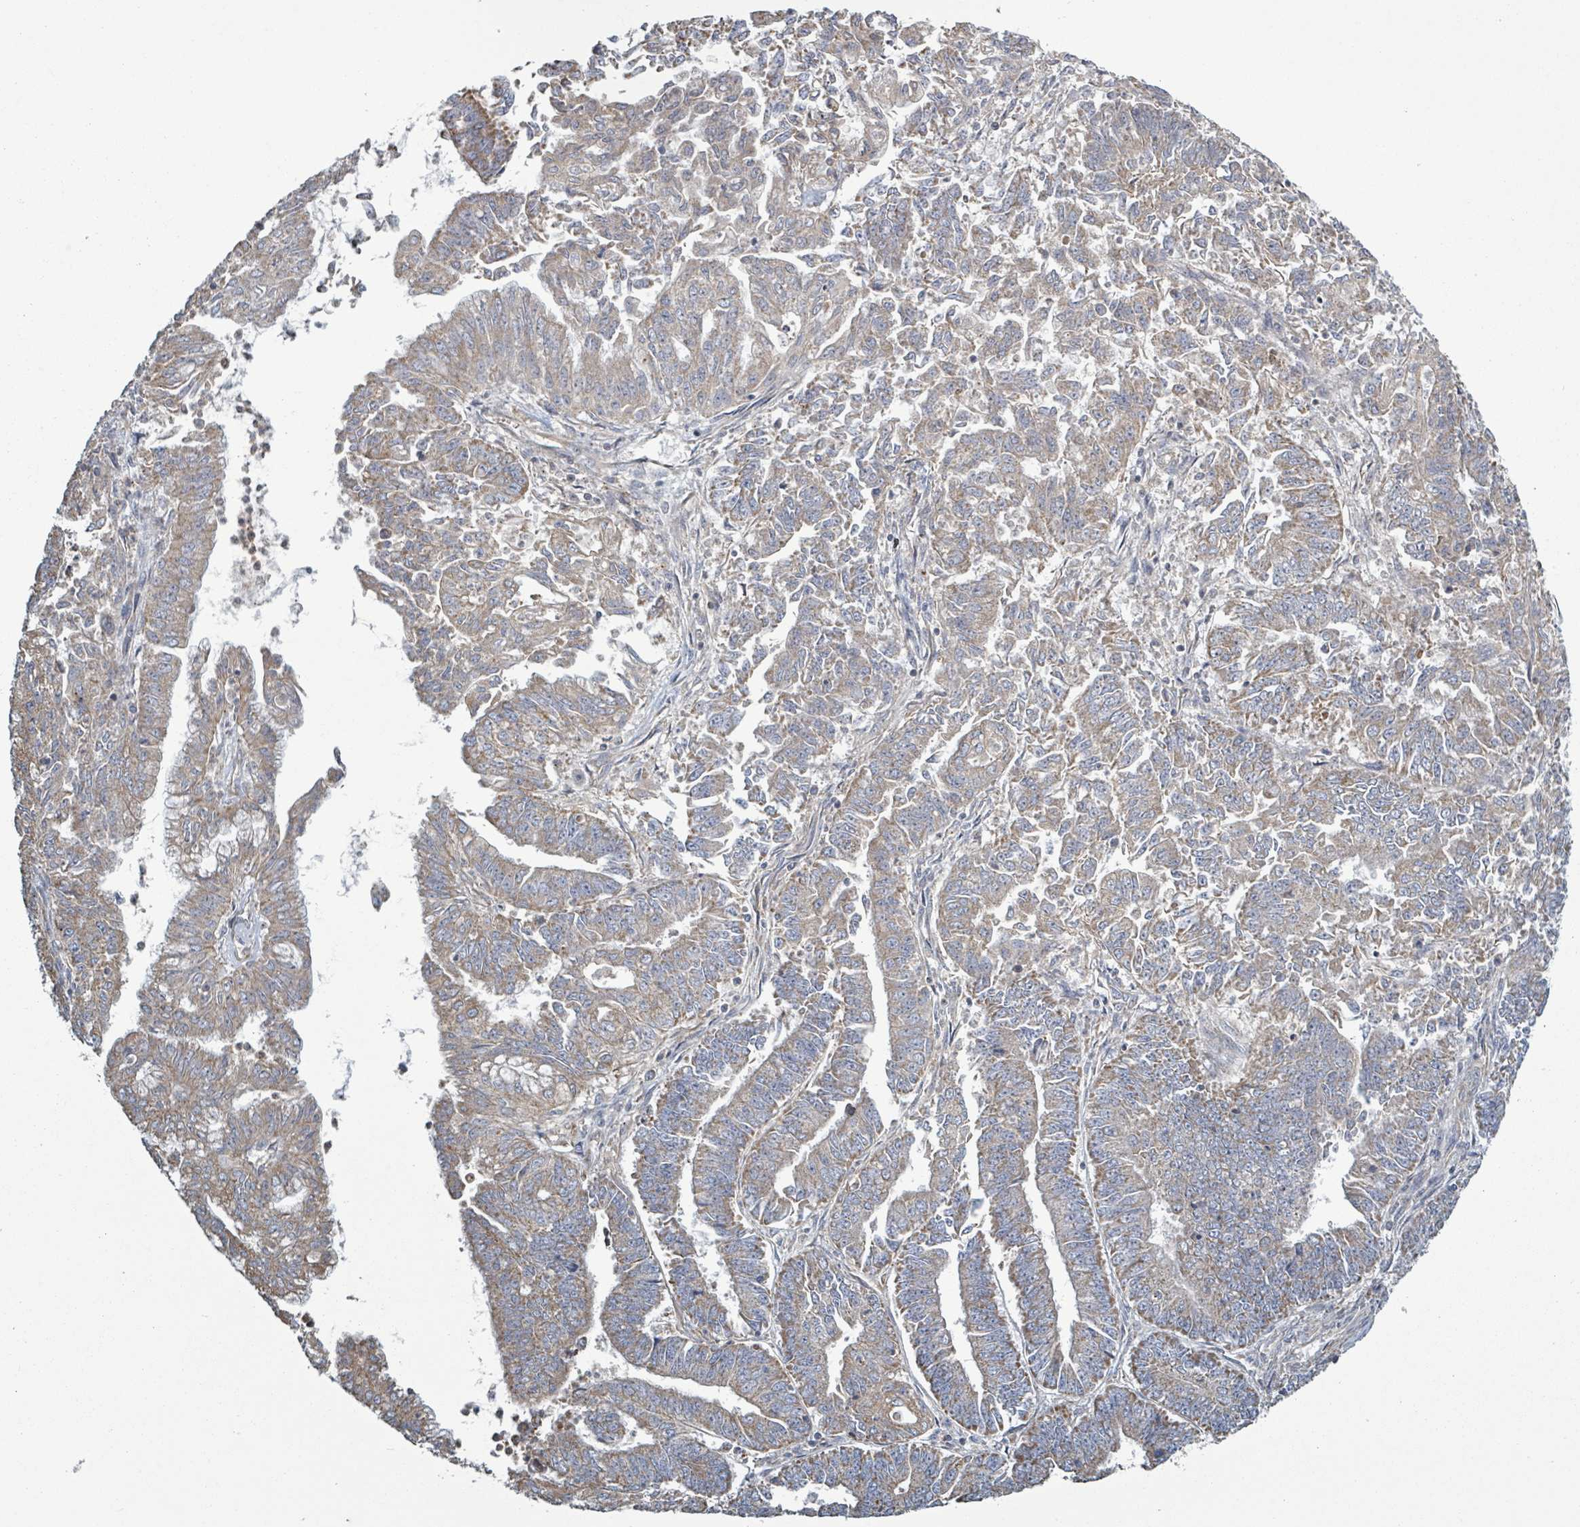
{"staining": {"intensity": "weak", "quantity": "25%-75%", "location": "cytoplasmic/membranous"}, "tissue": "endometrial cancer", "cell_type": "Tumor cells", "image_type": "cancer", "snomed": [{"axis": "morphology", "description": "Adenocarcinoma, NOS"}, {"axis": "topography", "description": "Endometrium"}], "caption": "IHC (DAB (3,3'-diaminobenzidine)) staining of adenocarcinoma (endometrial) reveals weak cytoplasmic/membranous protein positivity in approximately 25%-75% of tumor cells. (DAB (3,3'-diaminobenzidine) IHC, brown staining for protein, blue staining for nuclei).", "gene": "ADCK1", "patient": {"sex": "female", "age": 73}}